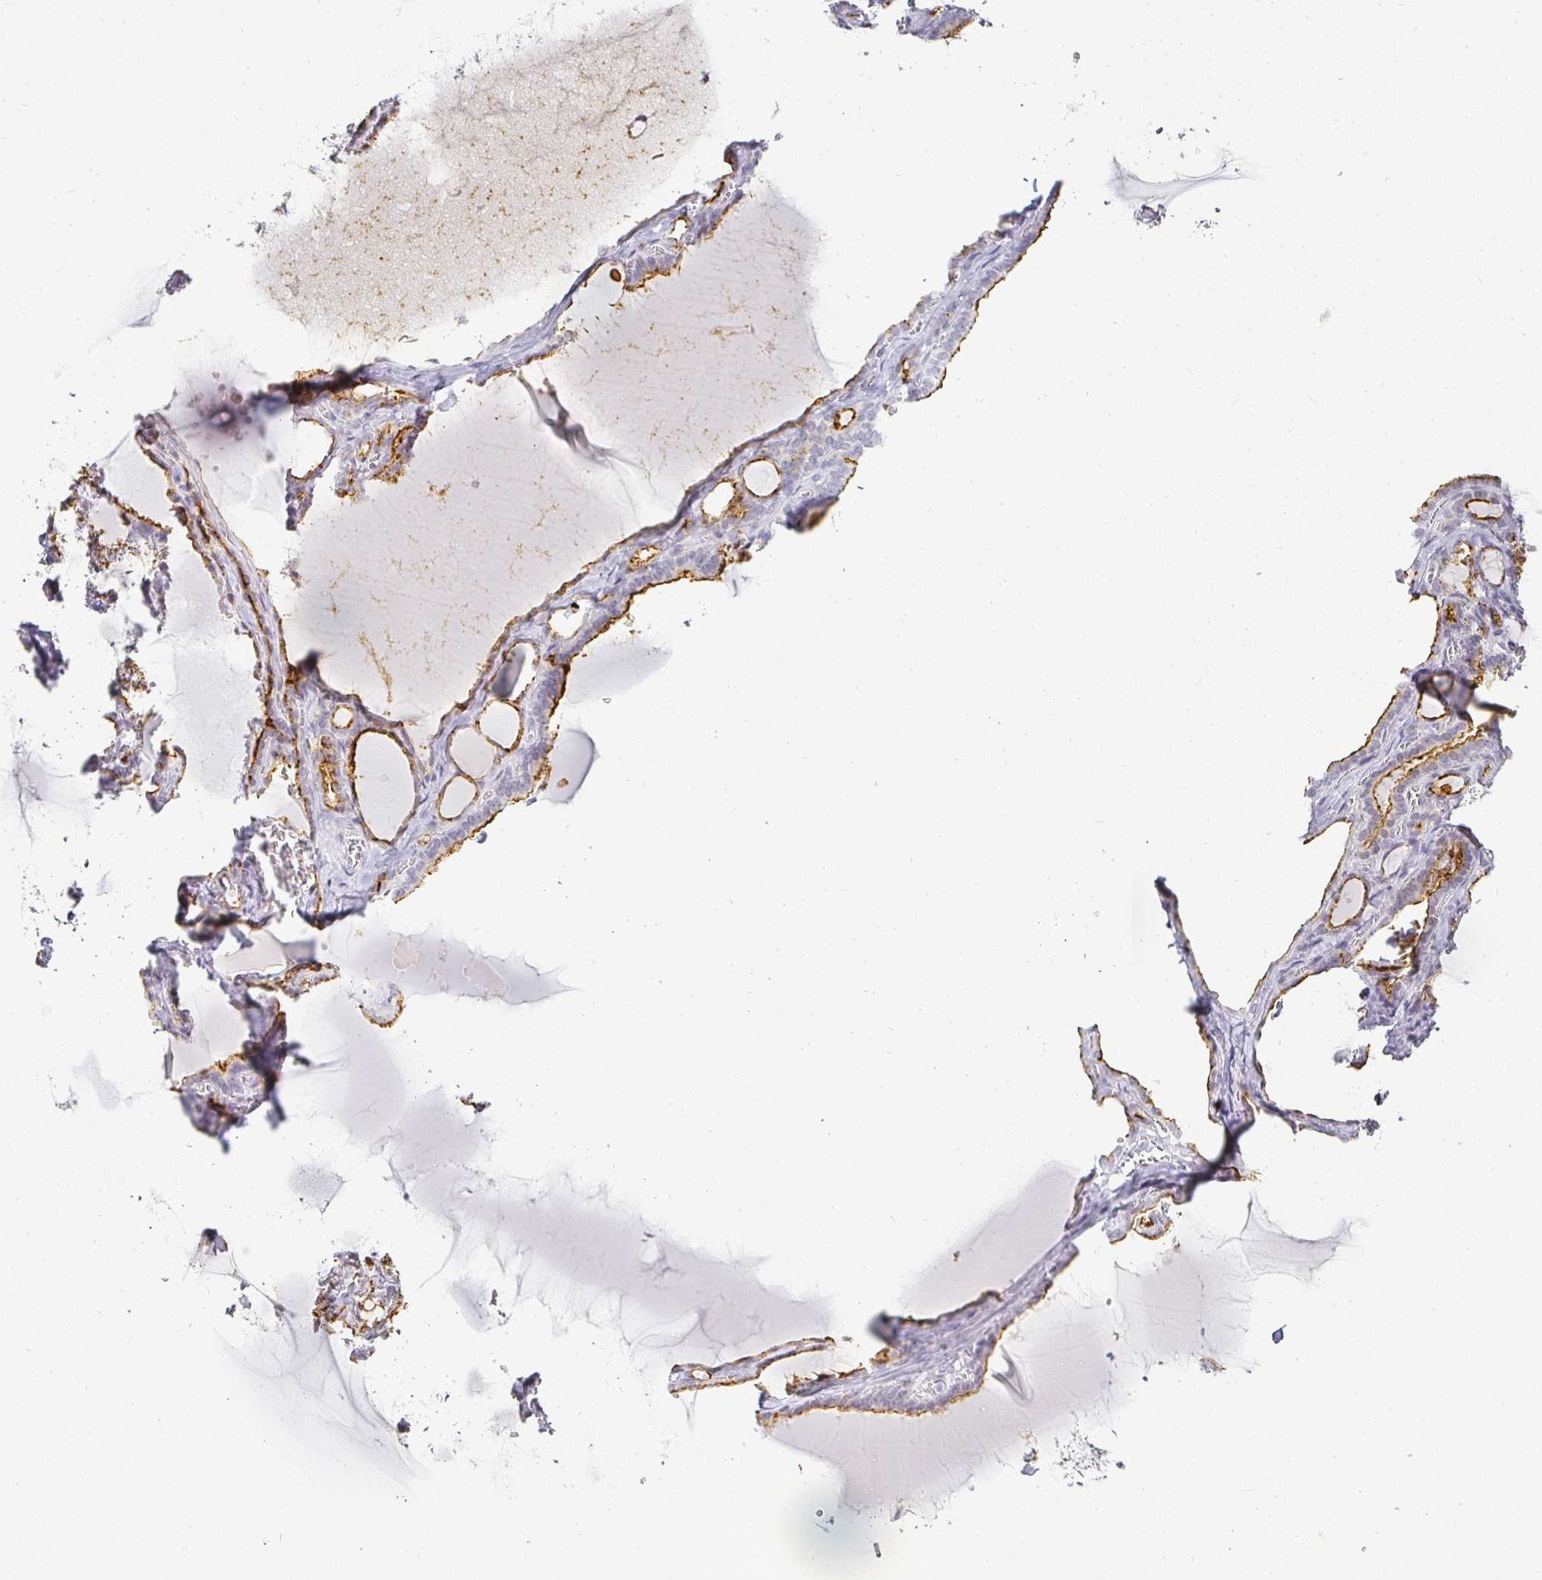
{"staining": {"intensity": "strong", "quantity": "25%-75%", "location": "cytoplasmic/membranous"}, "tissue": "thyroid gland", "cell_type": "Glandular cells", "image_type": "normal", "snomed": [{"axis": "morphology", "description": "Normal tissue, NOS"}, {"axis": "topography", "description": "Thyroid gland"}], "caption": "Protein expression by immunohistochemistry displays strong cytoplasmic/membranous staining in approximately 25%-75% of glandular cells in unremarkable thyroid gland. (Stains: DAB (3,3'-diaminobenzidine) in brown, nuclei in blue, Microscopy: brightfield microscopy at high magnification).", "gene": "ACAN", "patient": {"sex": "female", "age": 49}}